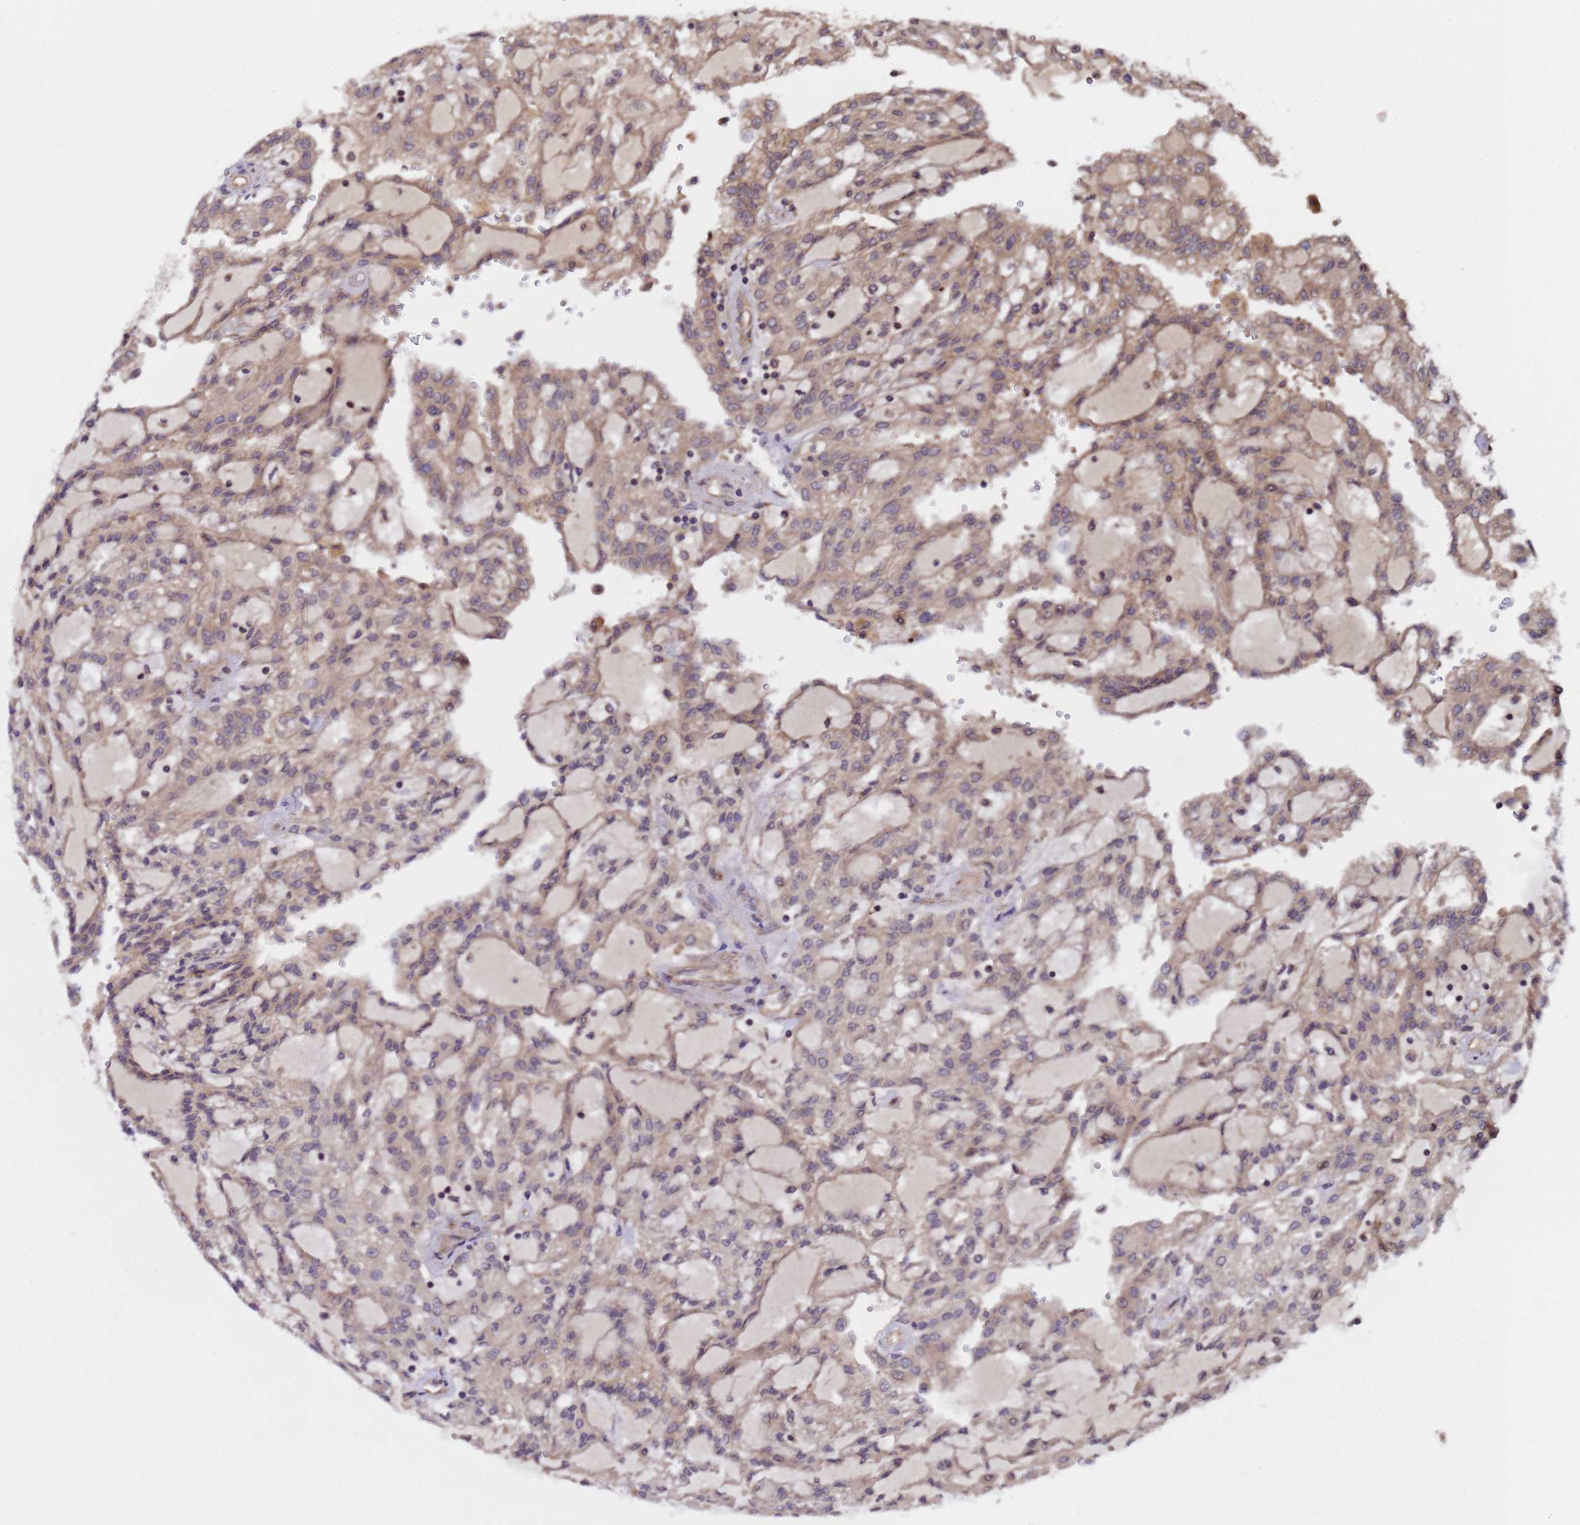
{"staining": {"intensity": "weak", "quantity": "25%-75%", "location": "cytoplasmic/membranous,nuclear"}, "tissue": "renal cancer", "cell_type": "Tumor cells", "image_type": "cancer", "snomed": [{"axis": "morphology", "description": "Adenocarcinoma, NOS"}, {"axis": "topography", "description": "Kidney"}], "caption": "Human adenocarcinoma (renal) stained for a protein (brown) exhibits weak cytoplasmic/membranous and nuclear positive expression in approximately 25%-75% of tumor cells.", "gene": "GSTCD", "patient": {"sex": "male", "age": 63}}